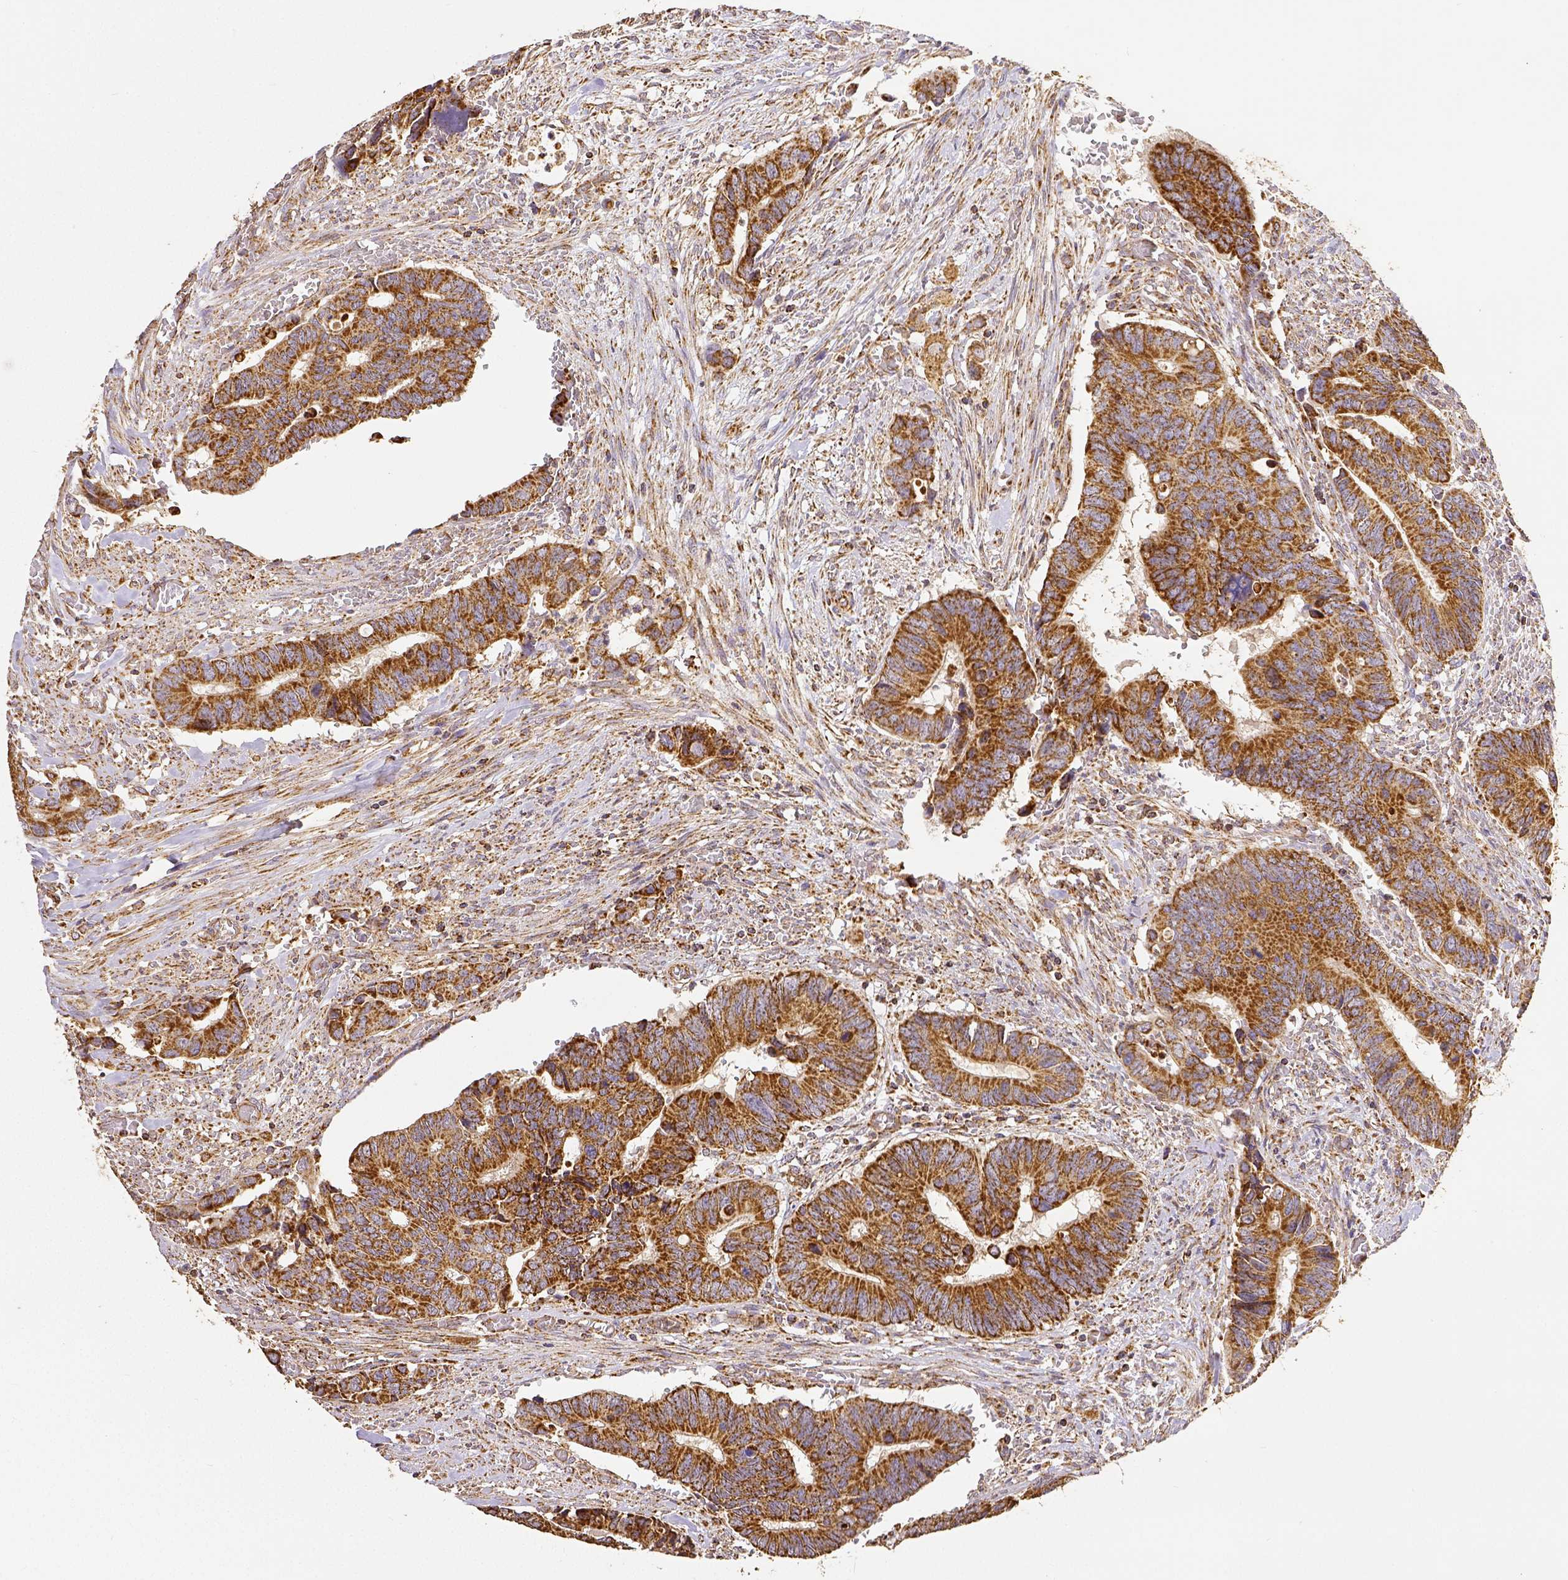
{"staining": {"intensity": "strong", "quantity": ">75%", "location": "cytoplasmic/membranous"}, "tissue": "colorectal cancer", "cell_type": "Tumor cells", "image_type": "cancer", "snomed": [{"axis": "morphology", "description": "Adenocarcinoma, NOS"}, {"axis": "topography", "description": "Colon"}], "caption": "Immunohistochemistry (IHC) photomicrograph of neoplastic tissue: human adenocarcinoma (colorectal) stained using IHC demonstrates high levels of strong protein expression localized specifically in the cytoplasmic/membranous of tumor cells, appearing as a cytoplasmic/membranous brown color.", "gene": "SDHB", "patient": {"sex": "male", "age": 49}}